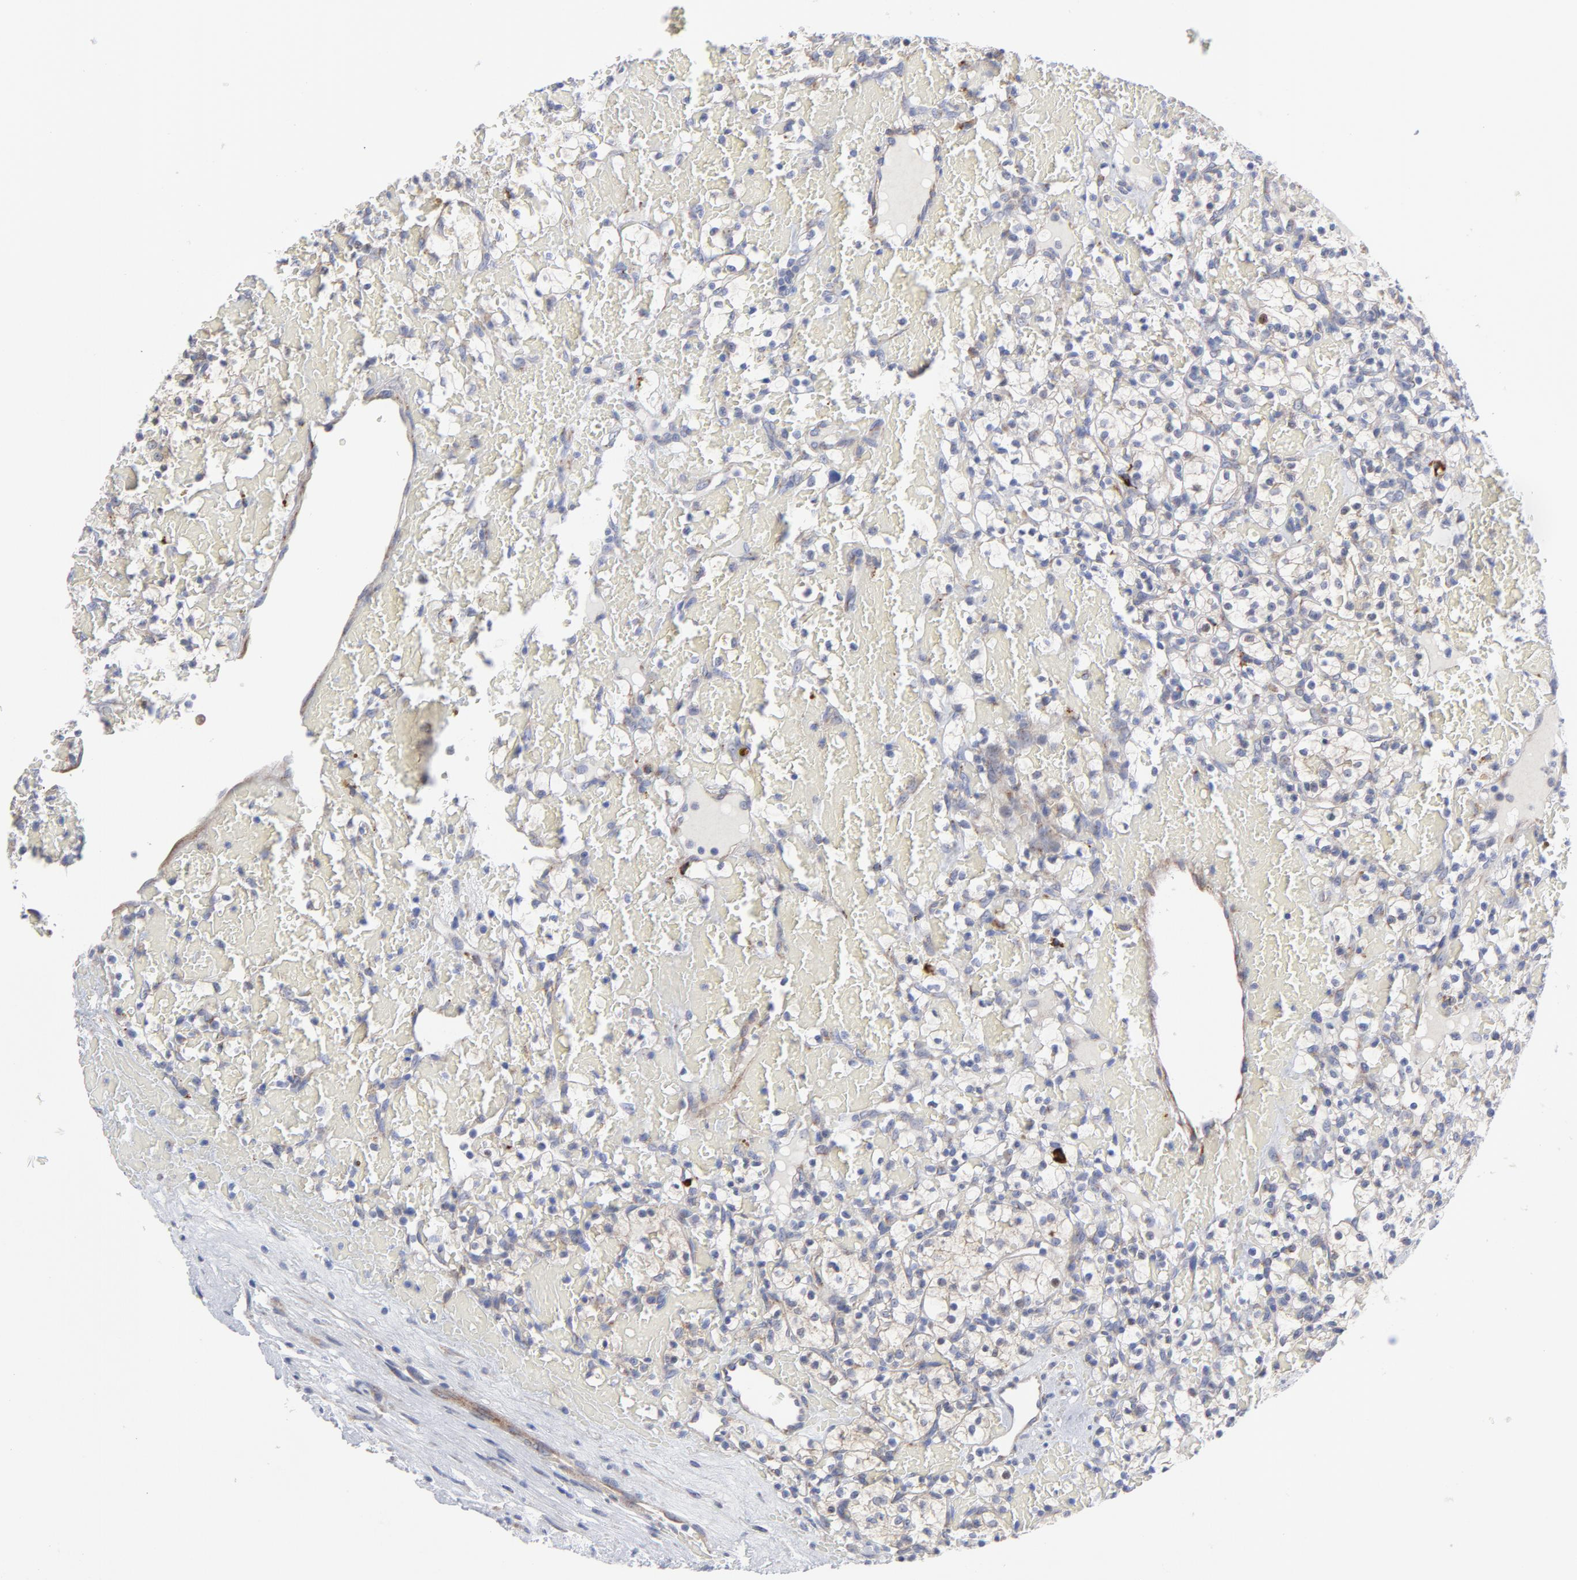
{"staining": {"intensity": "negative", "quantity": "none", "location": "none"}, "tissue": "renal cancer", "cell_type": "Tumor cells", "image_type": "cancer", "snomed": [{"axis": "morphology", "description": "Adenocarcinoma, NOS"}, {"axis": "topography", "description": "Kidney"}], "caption": "The IHC histopathology image has no significant staining in tumor cells of renal adenocarcinoma tissue. (DAB (3,3'-diaminobenzidine) IHC visualized using brightfield microscopy, high magnification).", "gene": "RAPGEF3", "patient": {"sex": "female", "age": 60}}